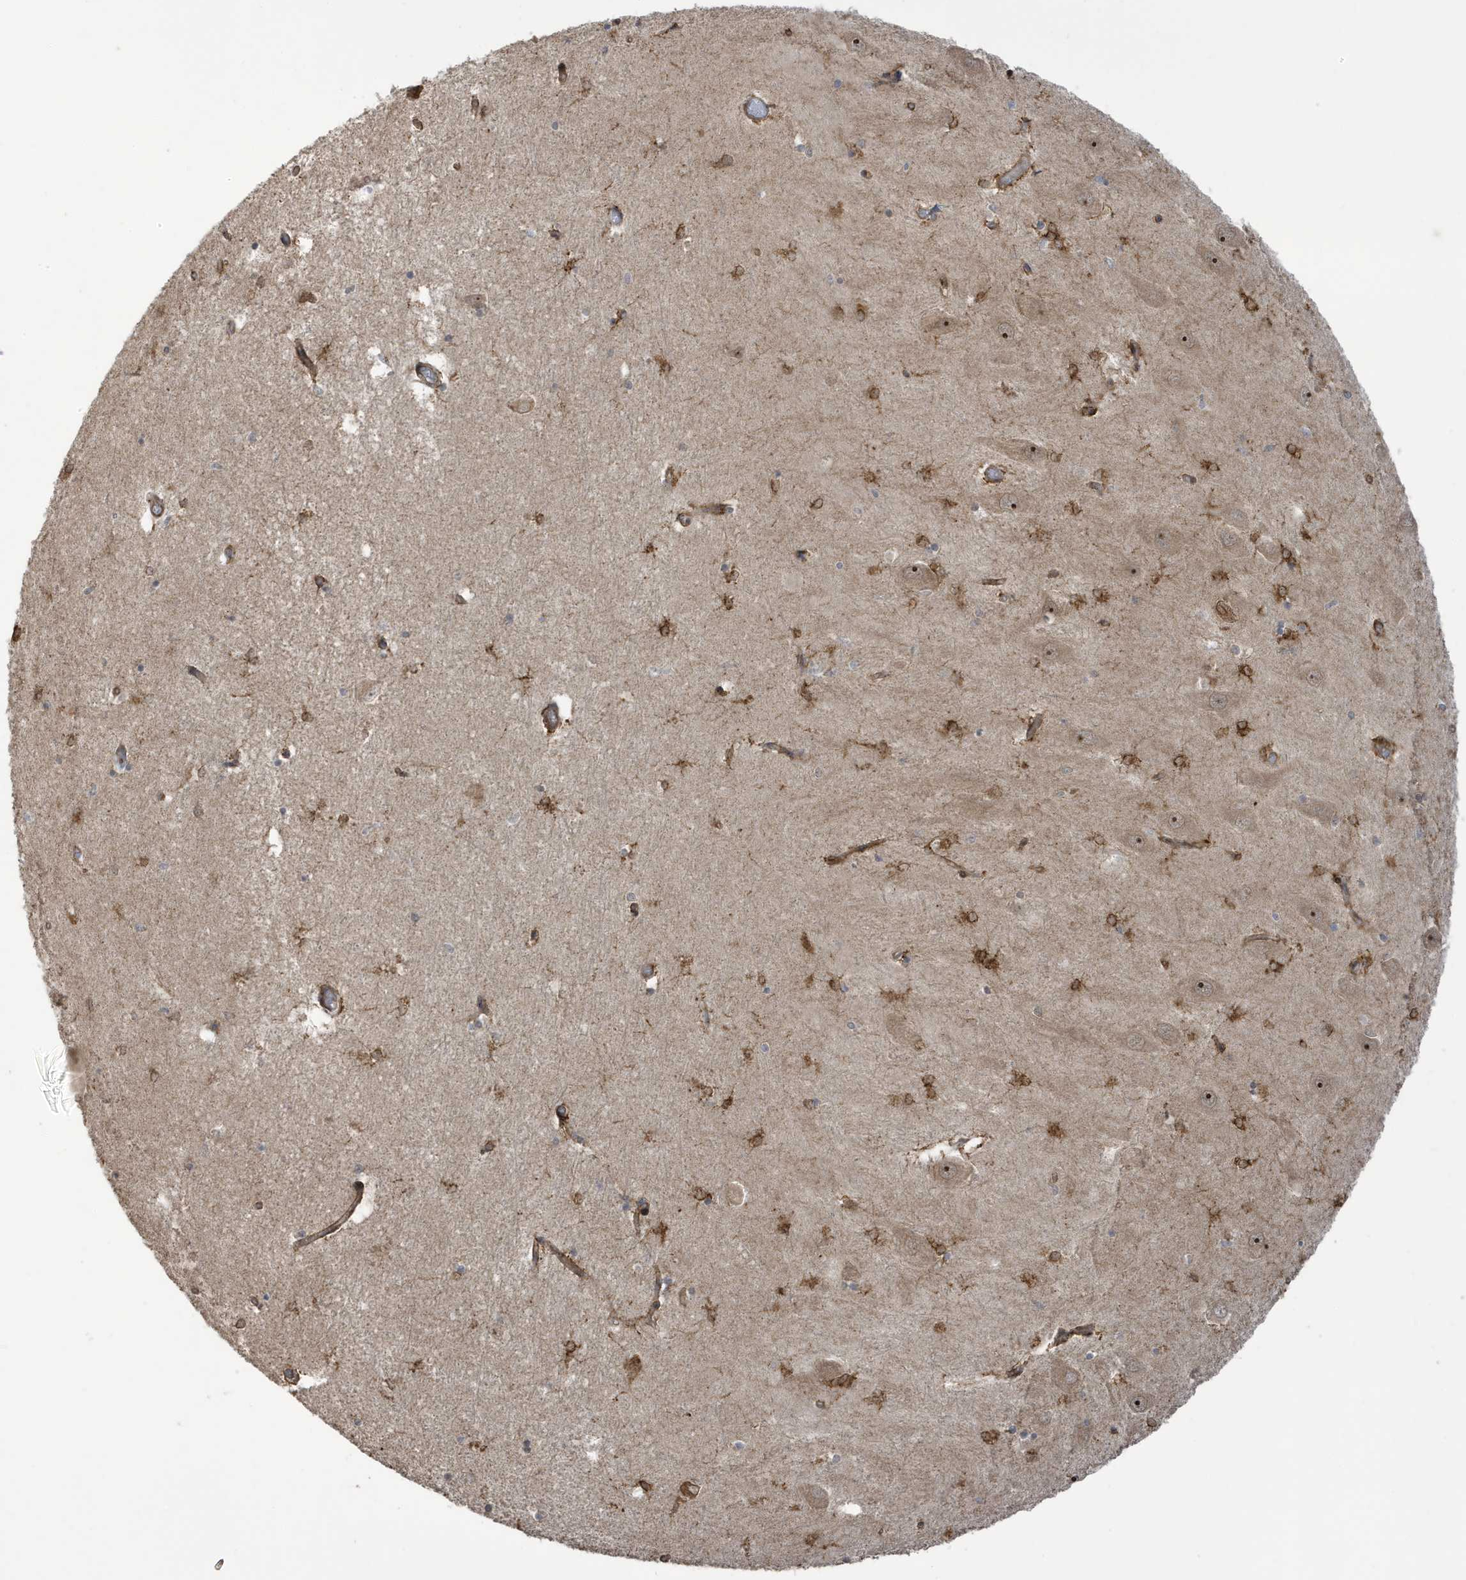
{"staining": {"intensity": "moderate", "quantity": "25%-75%", "location": "cytoplasmic/membranous"}, "tissue": "hippocampus", "cell_type": "Glial cells", "image_type": "normal", "snomed": [{"axis": "morphology", "description": "Normal tissue, NOS"}, {"axis": "topography", "description": "Hippocampus"}], "caption": "Immunohistochemical staining of unremarkable human hippocampus exhibits moderate cytoplasmic/membranous protein positivity in approximately 25%-75% of glial cells. (DAB (3,3'-diaminobenzidine) IHC with brightfield microscopy, high magnification).", "gene": "ECM2", "patient": {"sex": "male", "age": 45}}